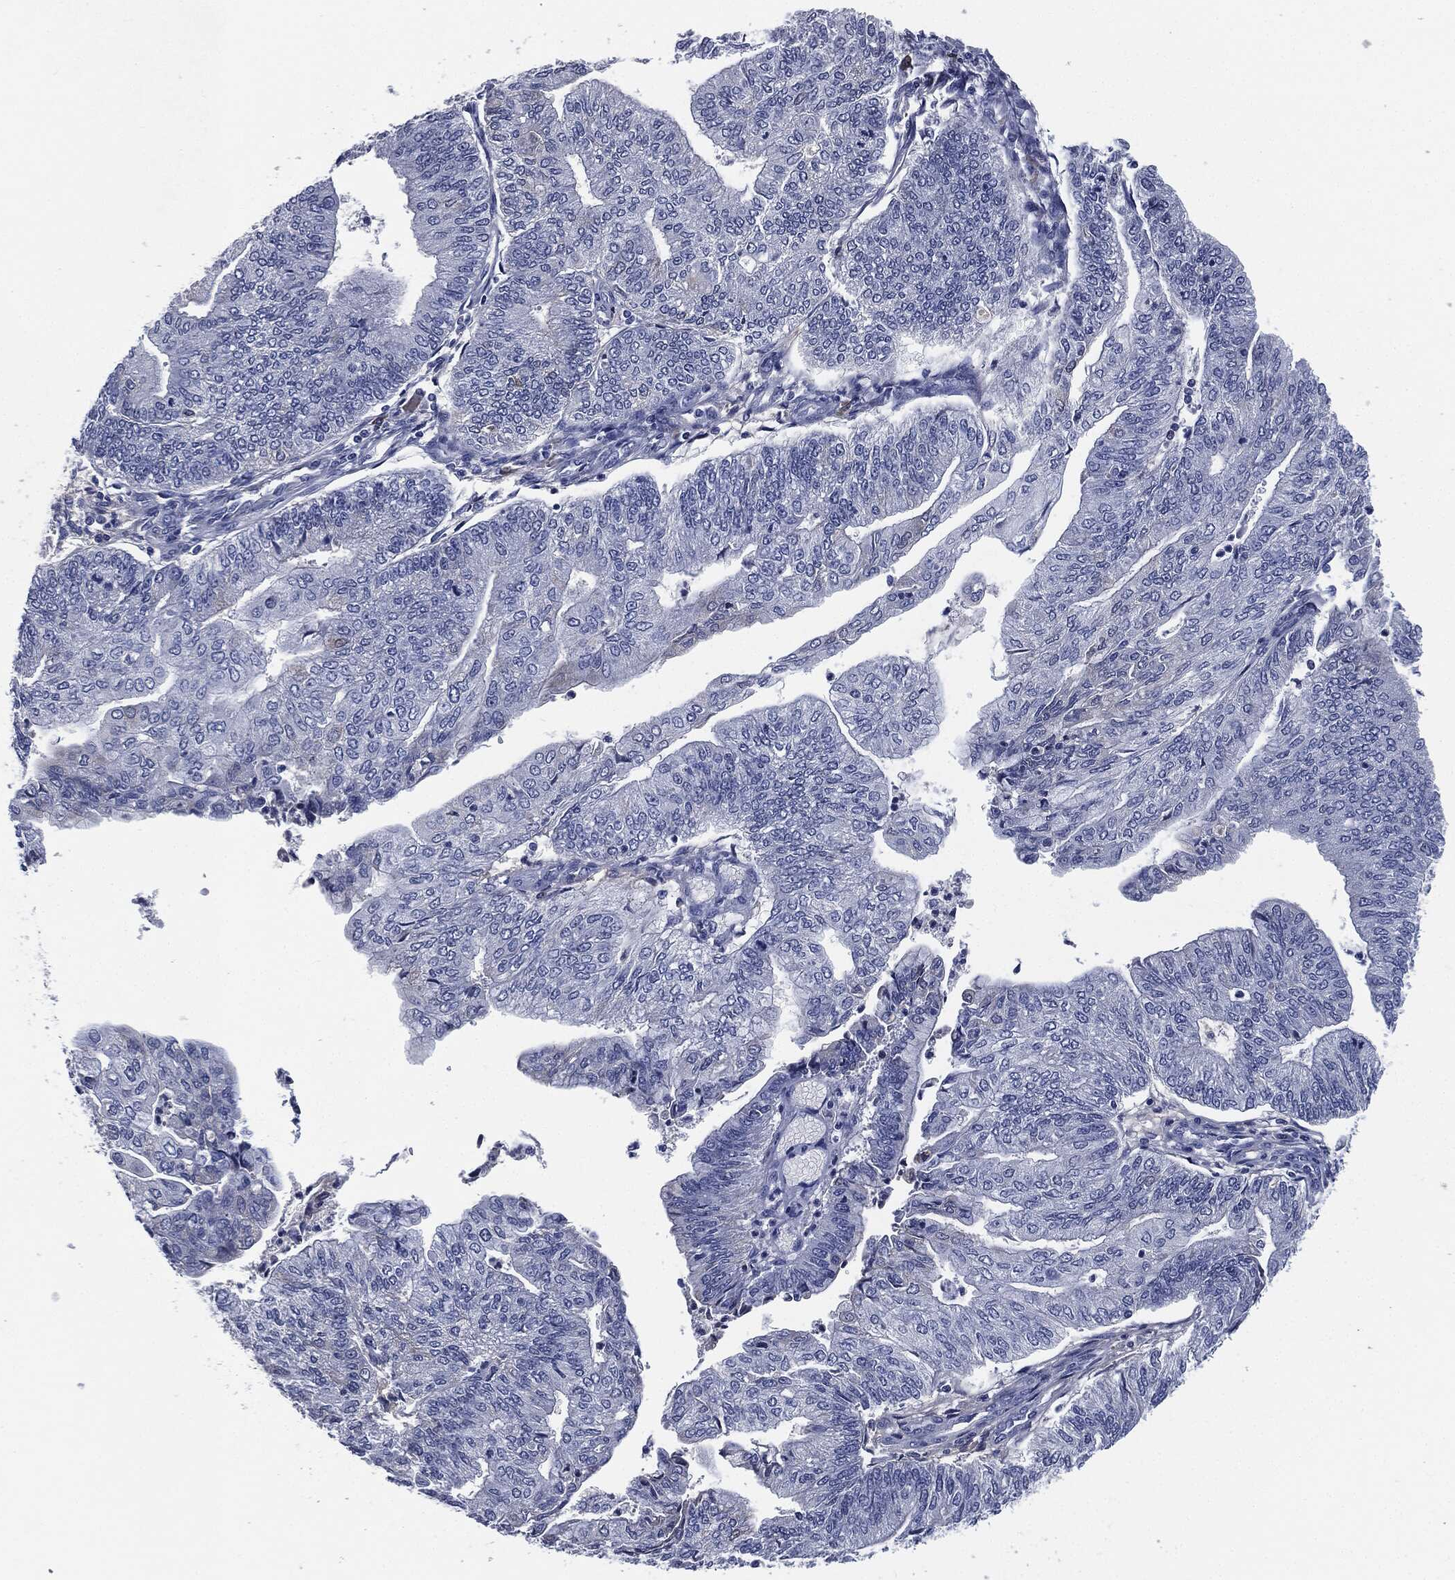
{"staining": {"intensity": "negative", "quantity": "none", "location": "none"}, "tissue": "endometrial cancer", "cell_type": "Tumor cells", "image_type": "cancer", "snomed": [{"axis": "morphology", "description": "Adenocarcinoma, NOS"}, {"axis": "topography", "description": "Endometrium"}], "caption": "Tumor cells show no significant expression in endometrial adenocarcinoma.", "gene": "SIGLEC7", "patient": {"sex": "female", "age": 59}}